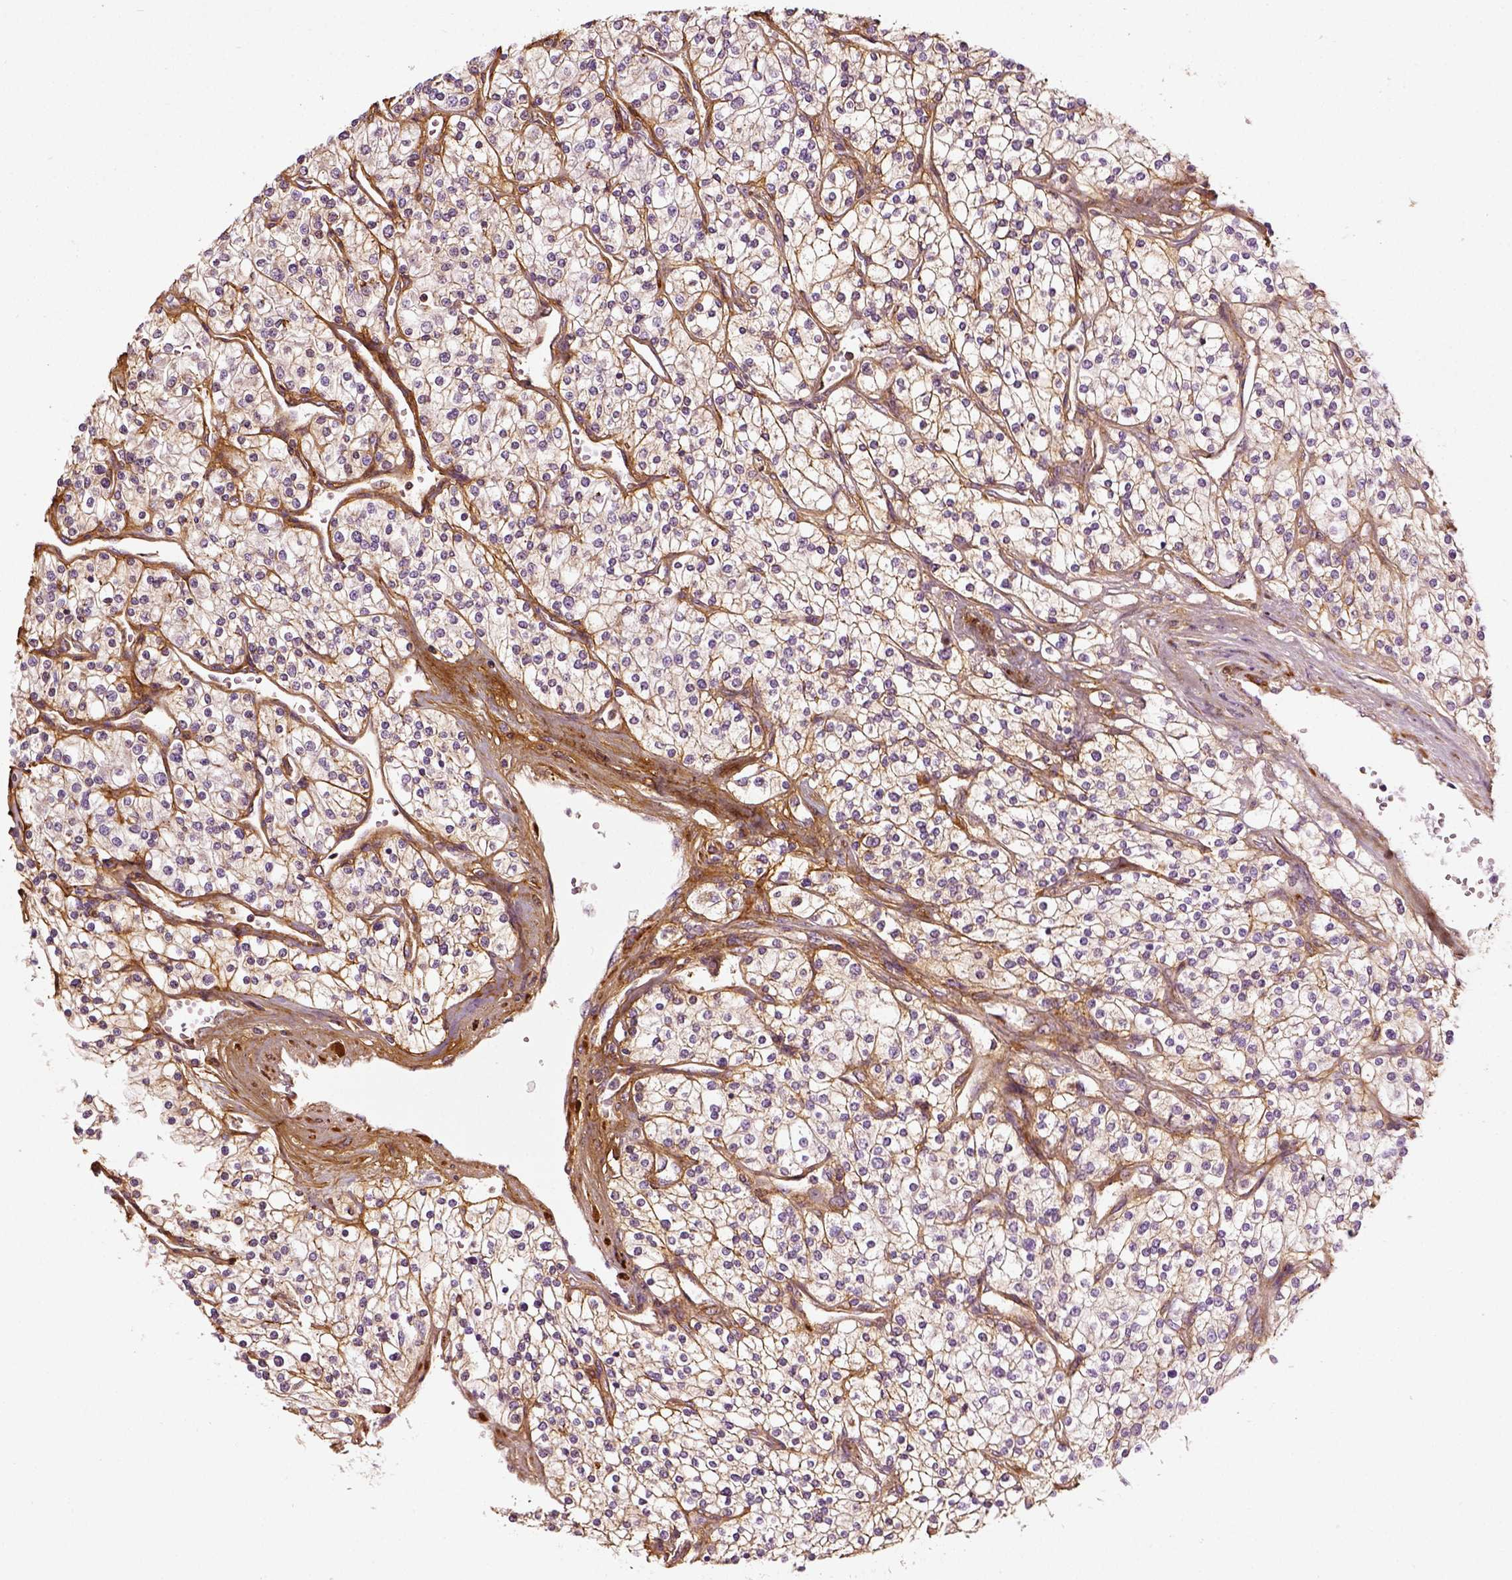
{"staining": {"intensity": "weak", "quantity": ">75%", "location": "cytoplasmic/membranous"}, "tissue": "renal cancer", "cell_type": "Tumor cells", "image_type": "cancer", "snomed": [{"axis": "morphology", "description": "Adenocarcinoma, NOS"}, {"axis": "topography", "description": "Kidney"}], "caption": "Immunohistochemistry of renal cancer (adenocarcinoma) reveals low levels of weak cytoplasmic/membranous positivity in approximately >75% of tumor cells. Nuclei are stained in blue.", "gene": "COL6A2", "patient": {"sex": "male", "age": 80}}